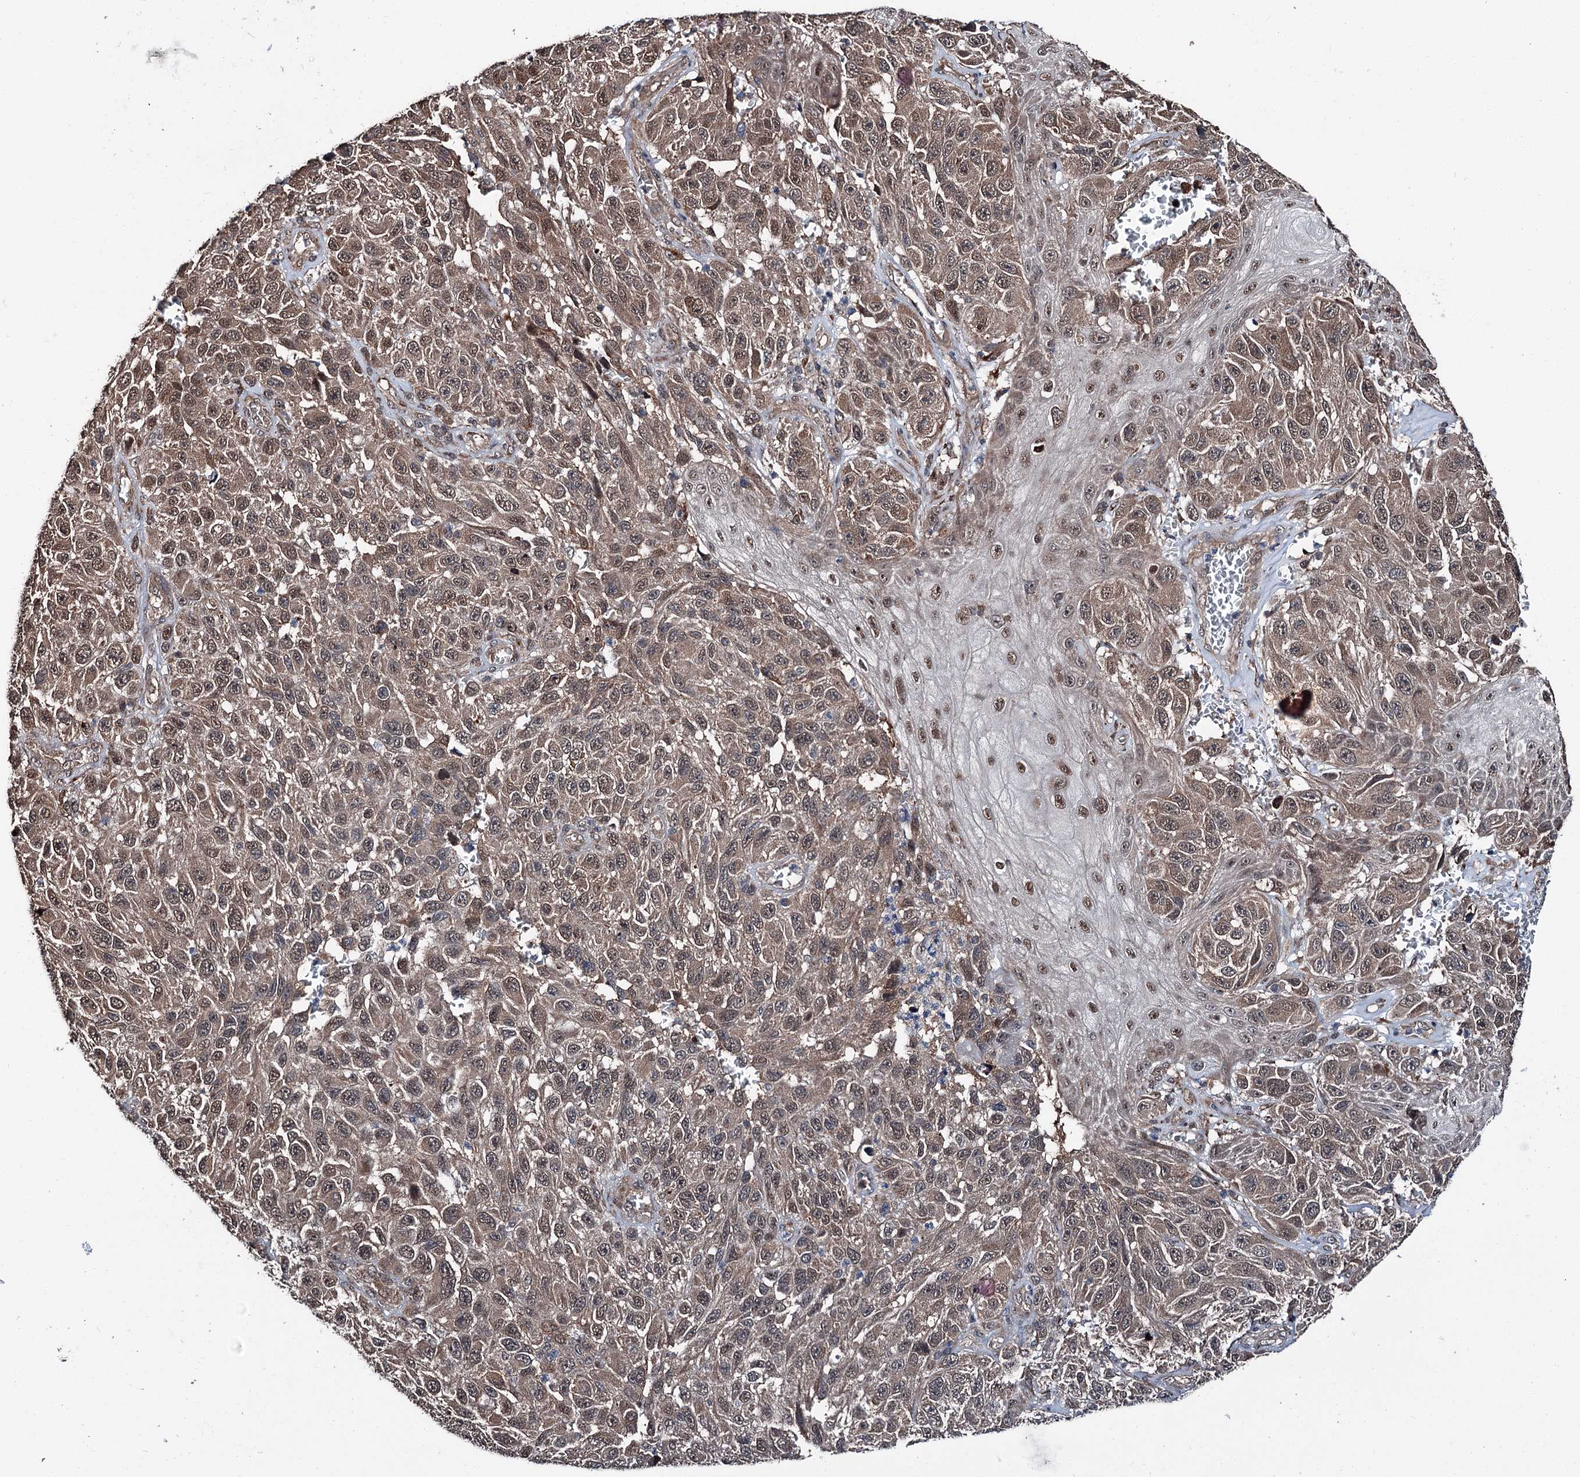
{"staining": {"intensity": "moderate", "quantity": ">75%", "location": "cytoplasmic/membranous,nuclear"}, "tissue": "melanoma", "cell_type": "Tumor cells", "image_type": "cancer", "snomed": [{"axis": "morphology", "description": "Normal tissue, NOS"}, {"axis": "morphology", "description": "Malignant melanoma, NOS"}, {"axis": "topography", "description": "Skin"}], "caption": "Malignant melanoma stained for a protein (brown) displays moderate cytoplasmic/membranous and nuclear positive staining in about >75% of tumor cells.", "gene": "PSMD13", "patient": {"sex": "female", "age": 96}}